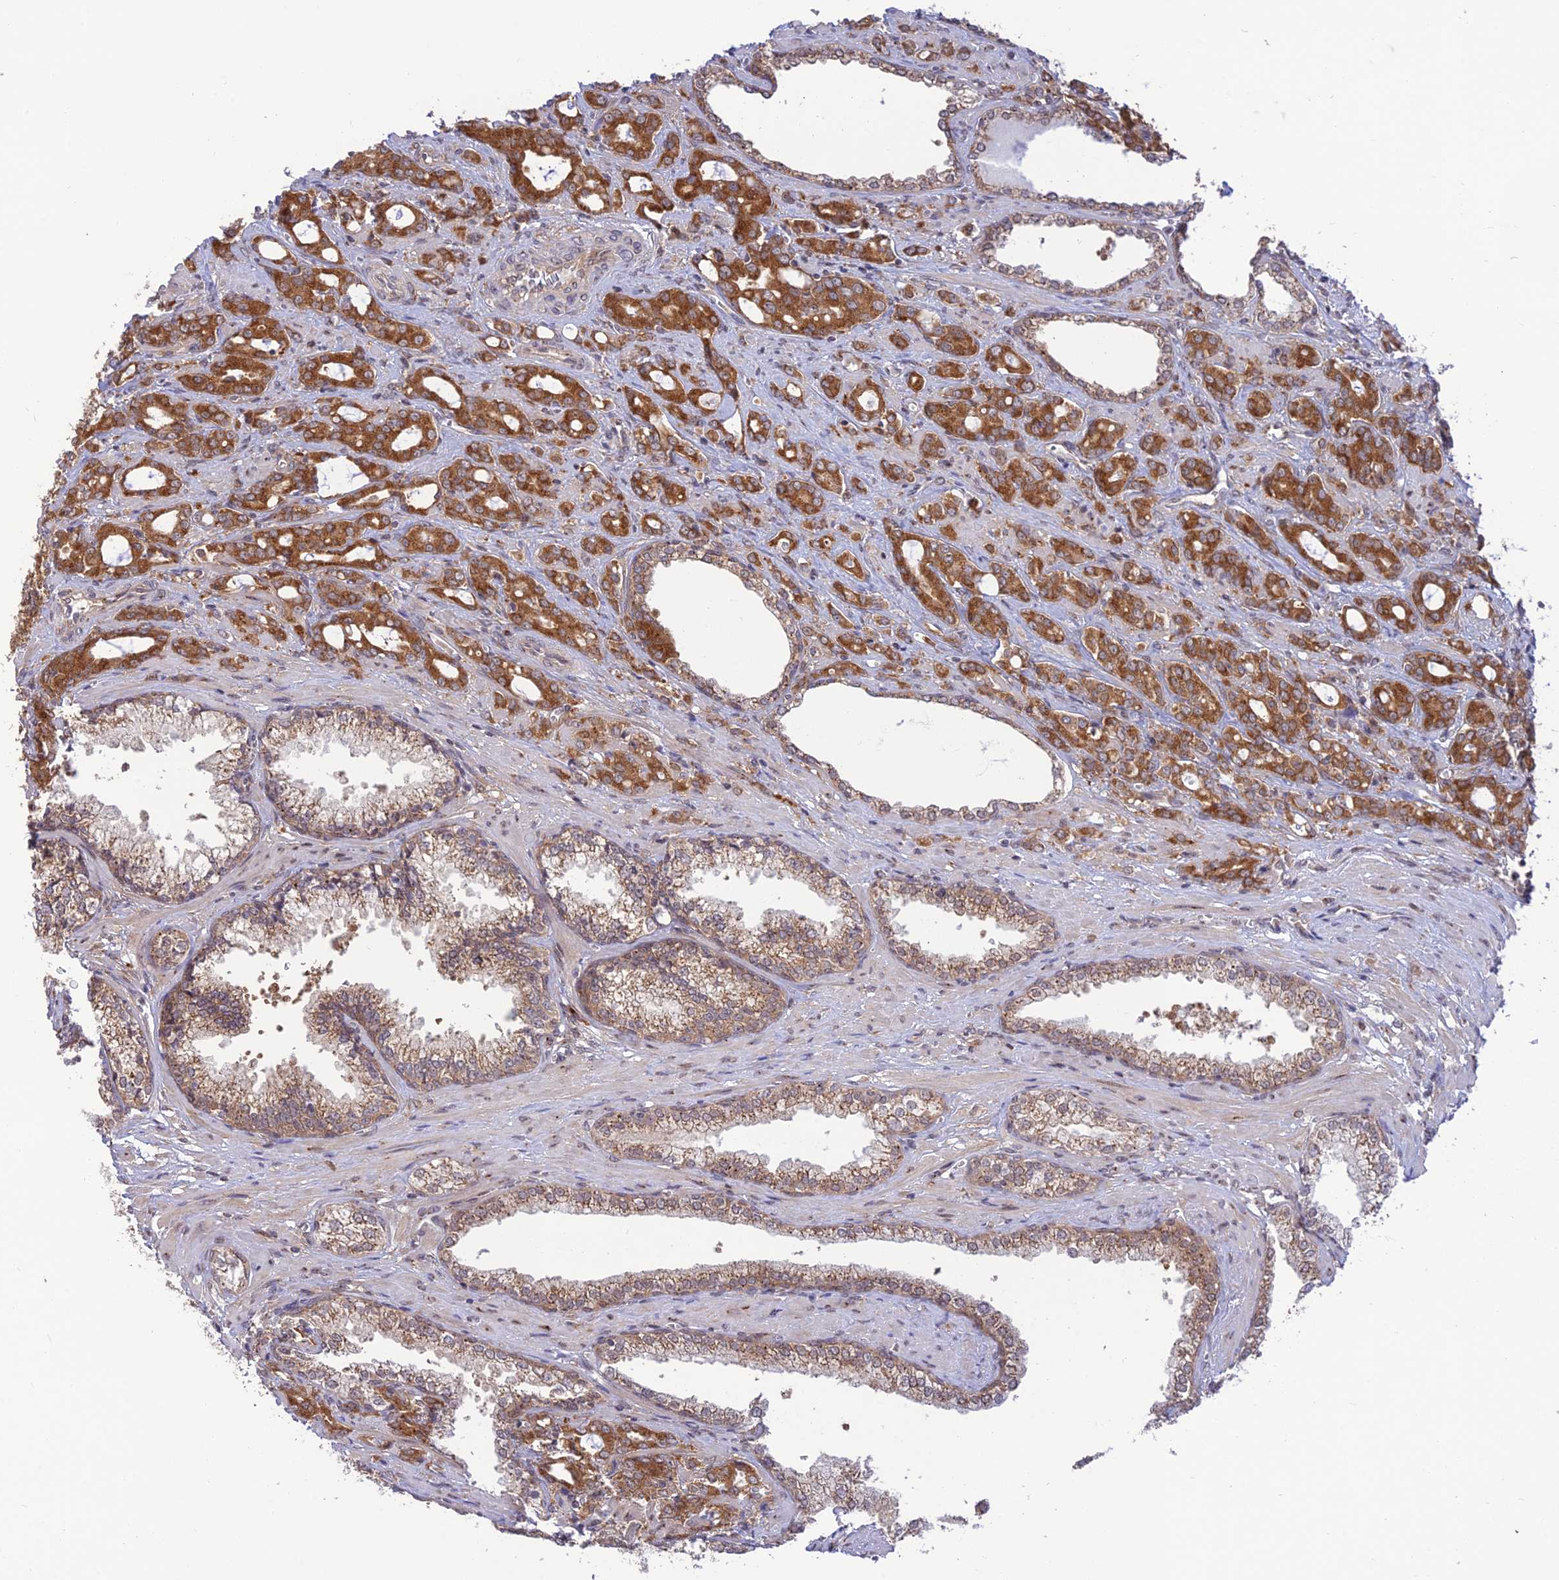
{"staining": {"intensity": "strong", "quantity": ">75%", "location": "cytoplasmic/membranous"}, "tissue": "prostate cancer", "cell_type": "Tumor cells", "image_type": "cancer", "snomed": [{"axis": "morphology", "description": "Adenocarcinoma, High grade"}, {"axis": "topography", "description": "Prostate"}], "caption": "High-grade adenocarcinoma (prostate) stained with a brown dye exhibits strong cytoplasmic/membranous positive staining in approximately >75% of tumor cells.", "gene": "GOLGA3", "patient": {"sex": "male", "age": 72}}